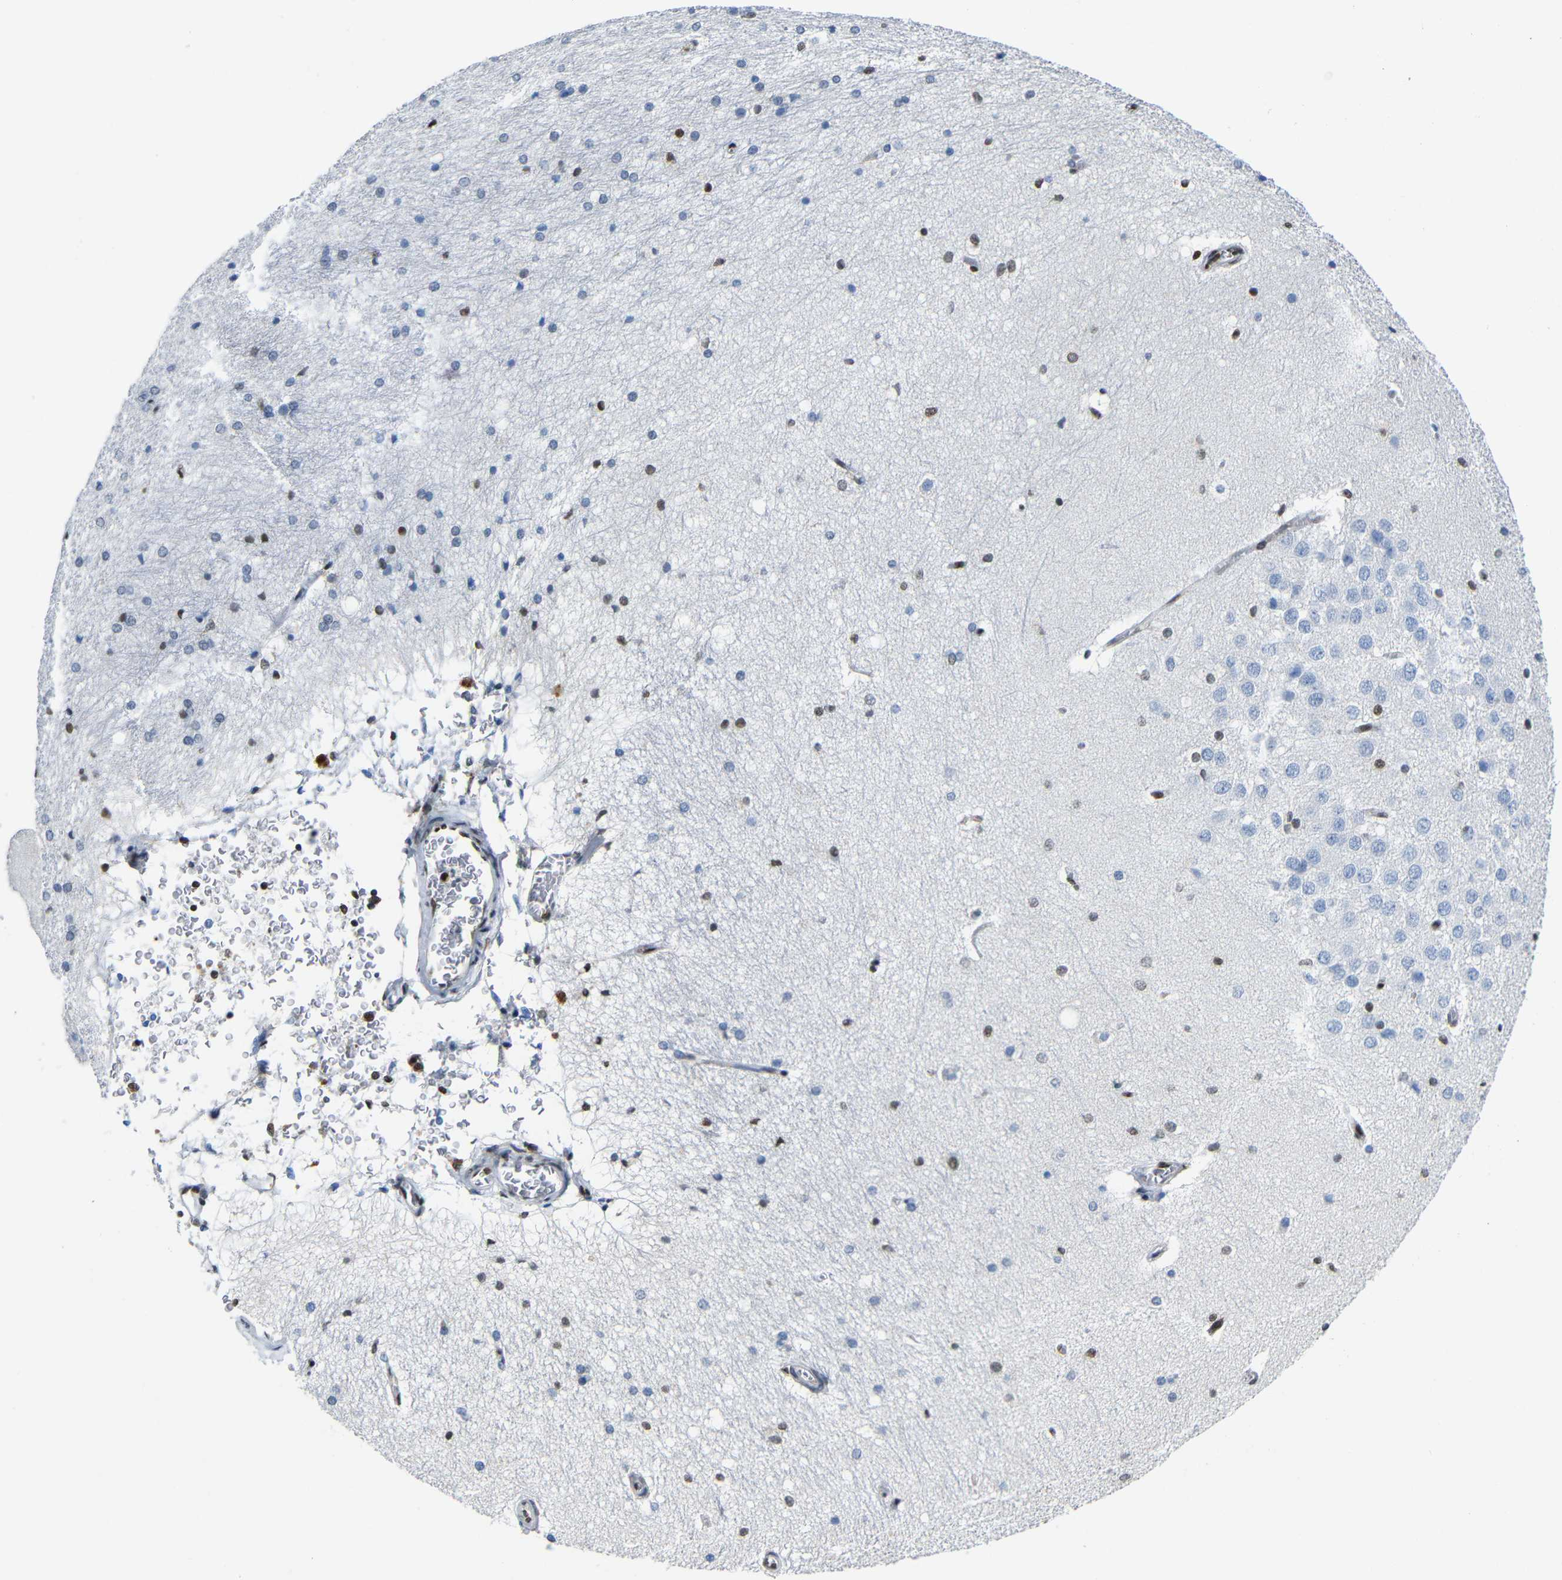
{"staining": {"intensity": "strong", "quantity": "<25%", "location": "cytoplasmic/membranous,nuclear"}, "tissue": "hippocampus", "cell_type": "Glial cells", "image_type": "normal", "snomed": [{"axis": "morphology", "description": "Normal tissue, NOS"}, {"axis": "topography", "description": "Hippocampus"}], "caption": "Immunohistochemistry (IHC) image of normal hippocampus stained for a protein (brown), which exhibits medium levels of strong cytoplasmic/membranous,nuclear positivity in approximately <25% of glial cells.", "gene": "PTBP1", "patient": {"sex": "female", "age": 19}}